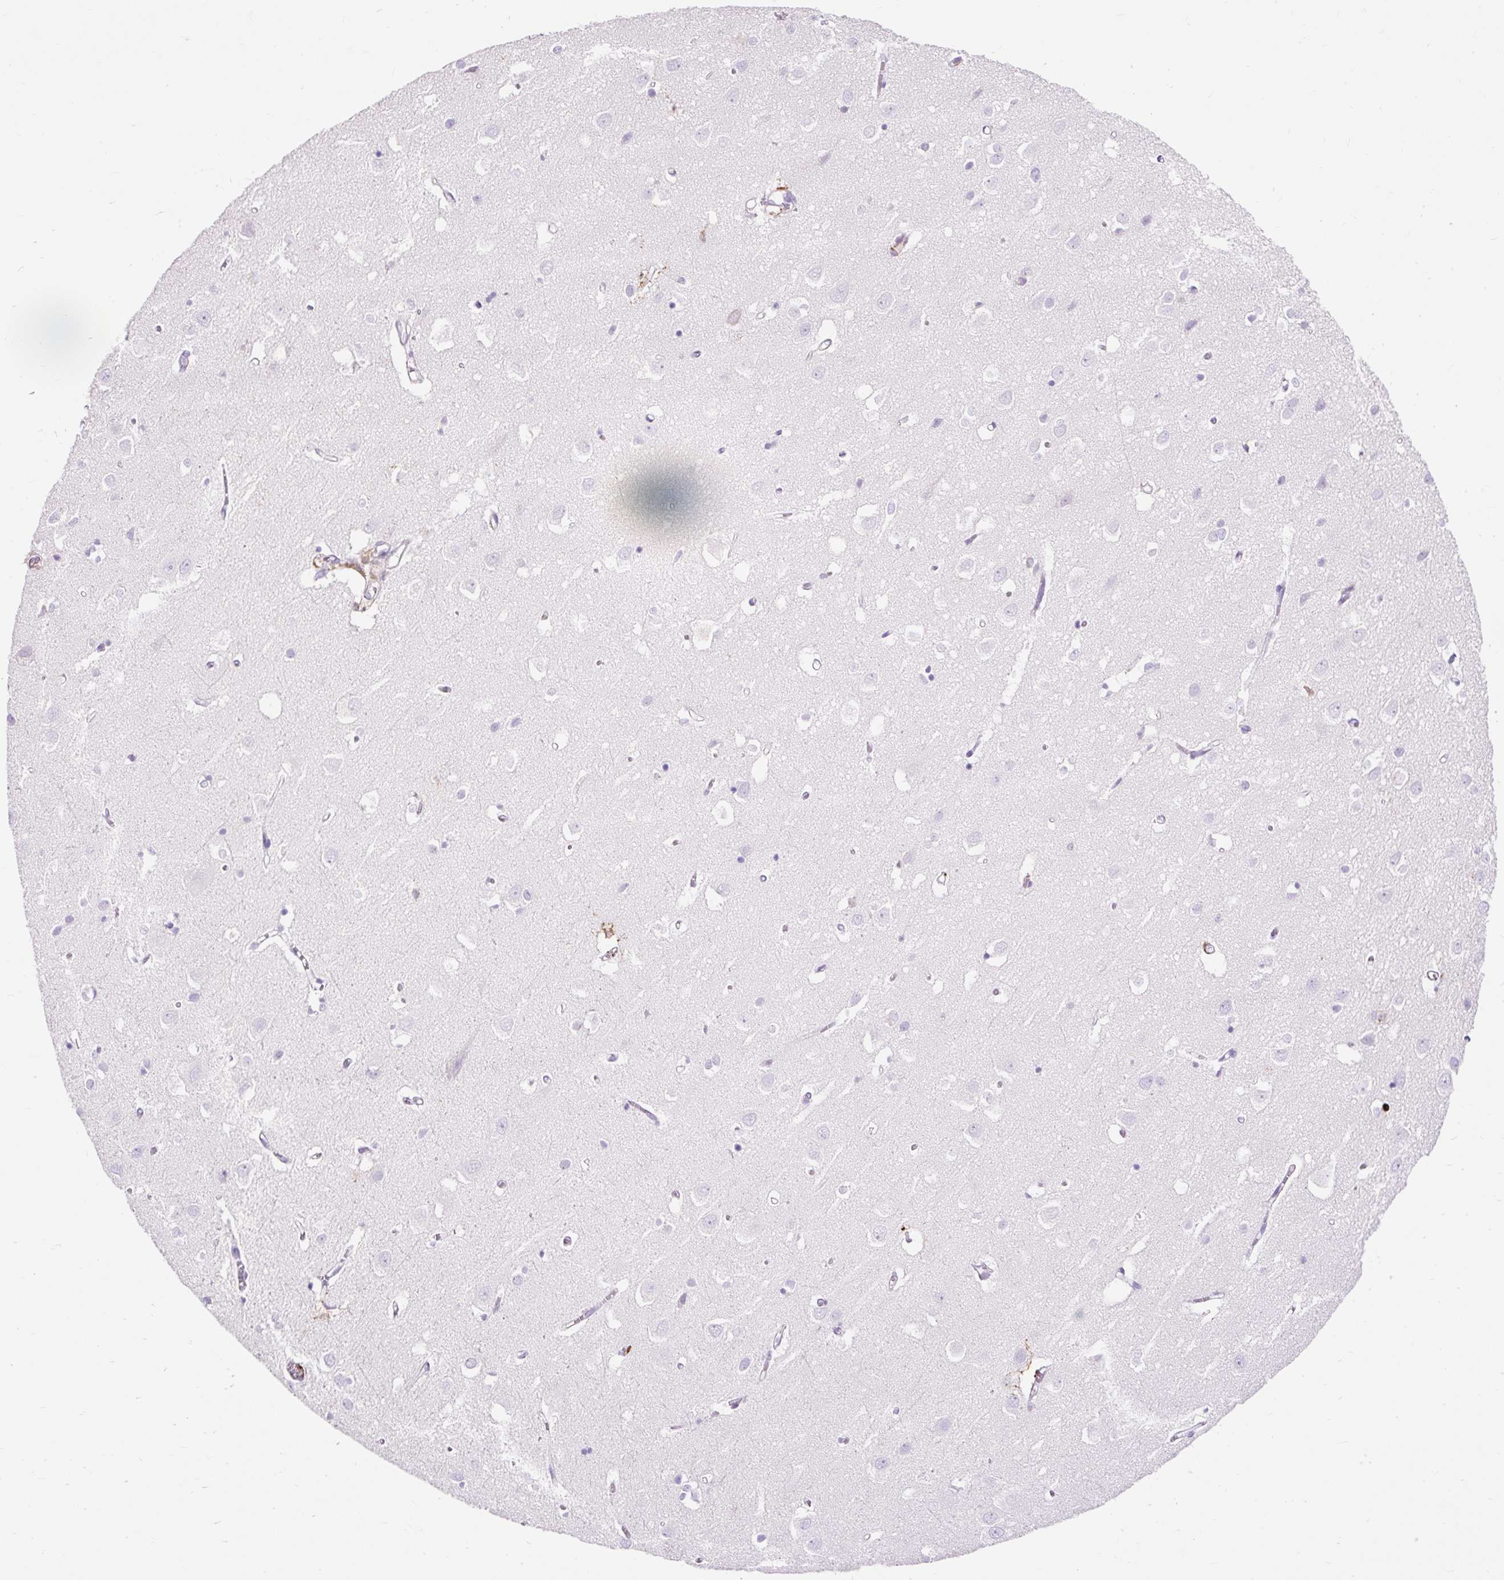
{"staining": {"intensity": "moderate", "quantity": "<25%", "location": "cytoplasmic/membranous"}, "tissue": "cerebral cortex", "cell_type": "Endothelial cells", "image_type": "normal", "snomed": [{"axis": "morphology", "description": "Normal tissue, NOS"}, {"axis": "topography", "description": "Cerebral cortex"}], "caption": "An immunohistochemistry (IHC) image of normal tissue is shown. Protein staining in brown labels moderate cytoplasmic/membranous positivity in cerebral cortex within endothelial cells. (DAB (3,3'-diaminobenzidine) IHC with brightfield microscopy, high magnification).", "gene": "HLA", "patient": {"sex": "male", "age": 70}}